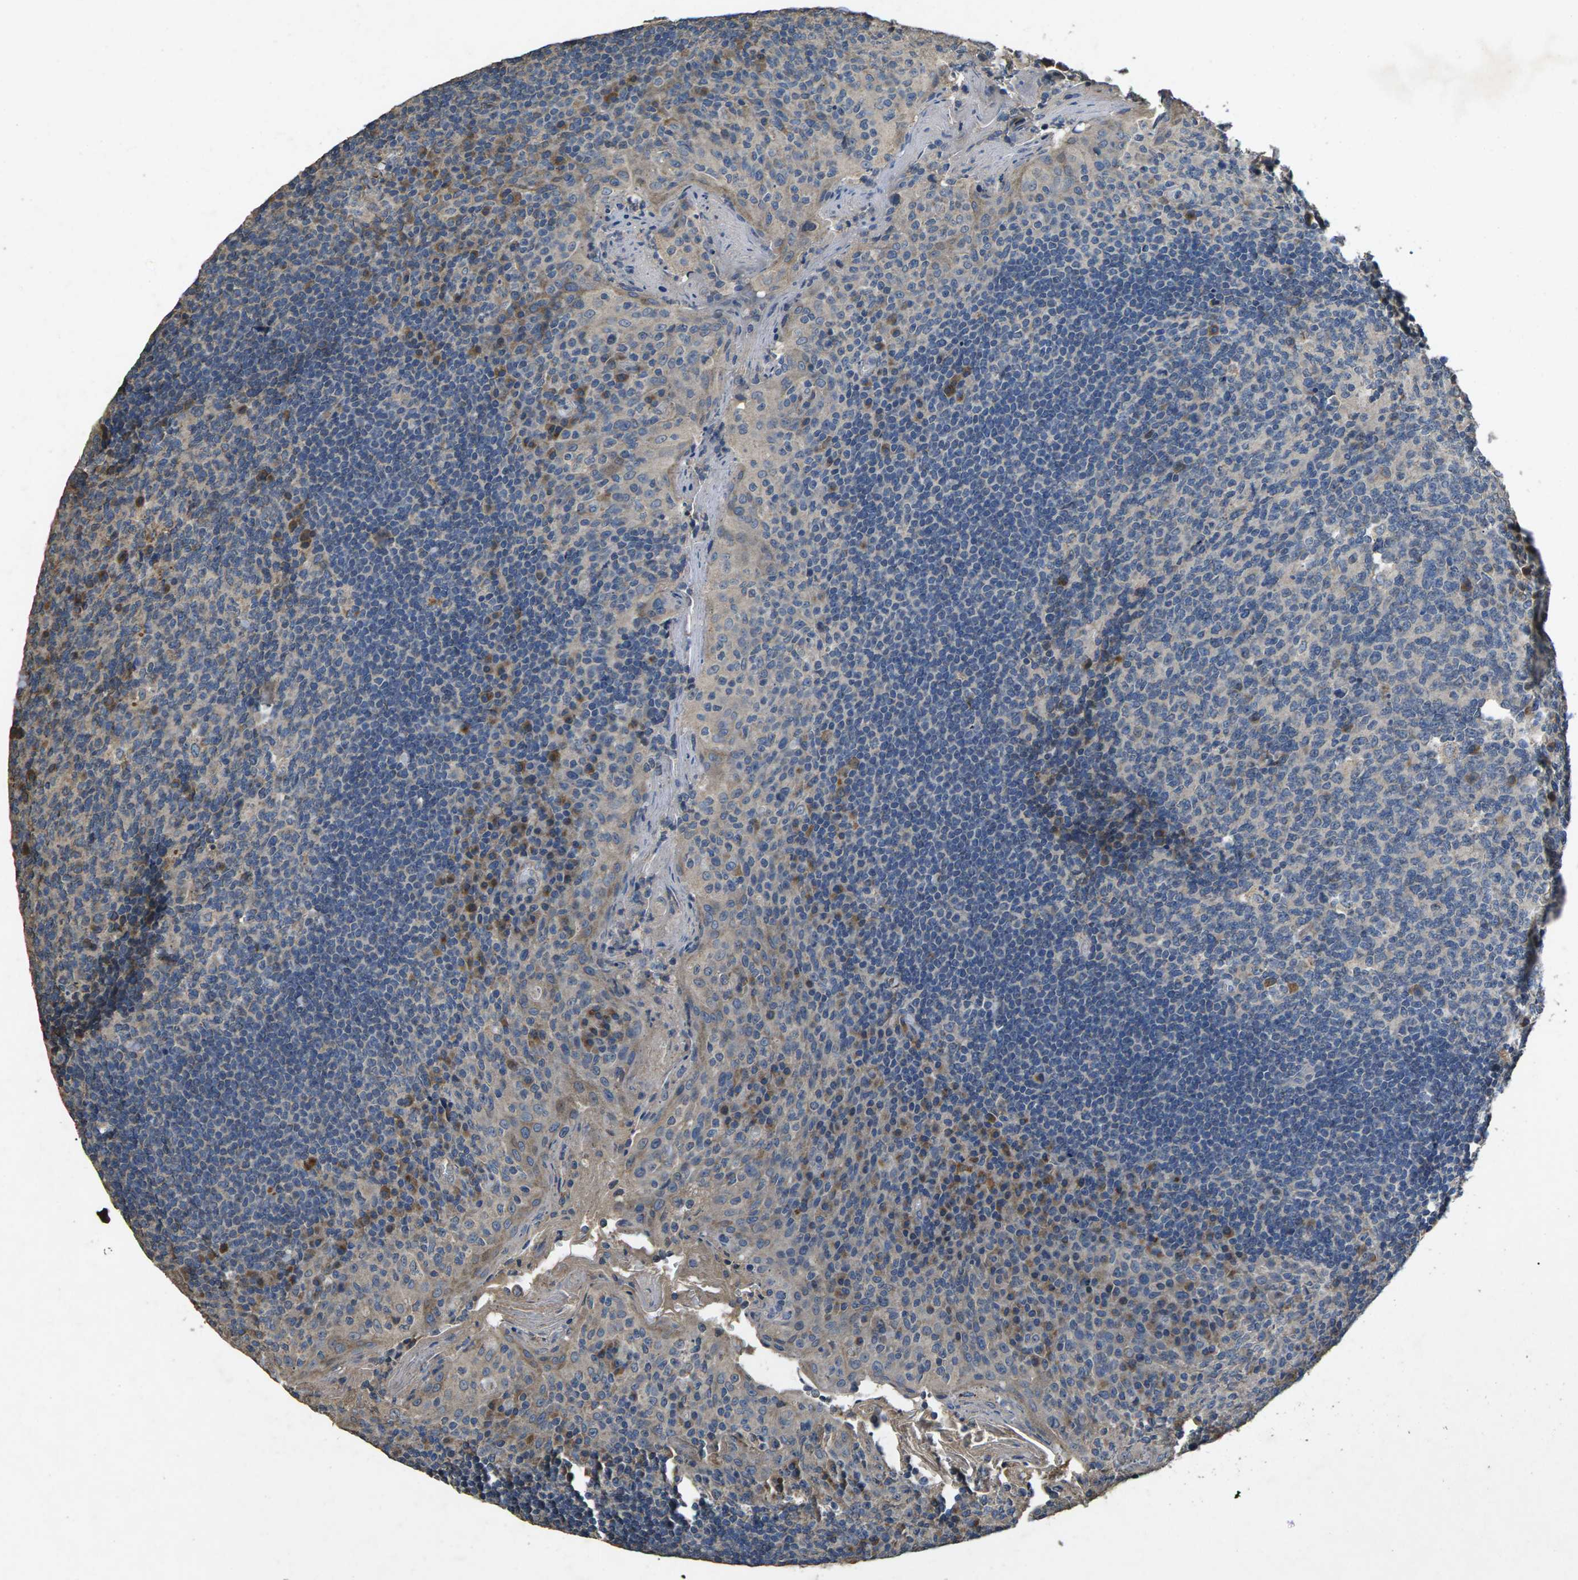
{"staining": {"intensity": "weak", "quantity": "25%-75%", "location": "cytoplasmic/membranous"}, "tissue": "tonsil", "cell_type": "Germinal center cells", "image_type": "normal", "snomed": [{"axis": "morphology", "description": "Normal tissue, NOS"}, {"axis": "topography", "description": "Tonsil"}], "caption": "Normal tonsil was stained to show a protein in brown. There is low levels of weak cytoplasmic/membranous positivity in approximately 25%-75% of germinal center cells.", "gene": "B4GAT1", "patient": {"sex": "male", "age": 17}}